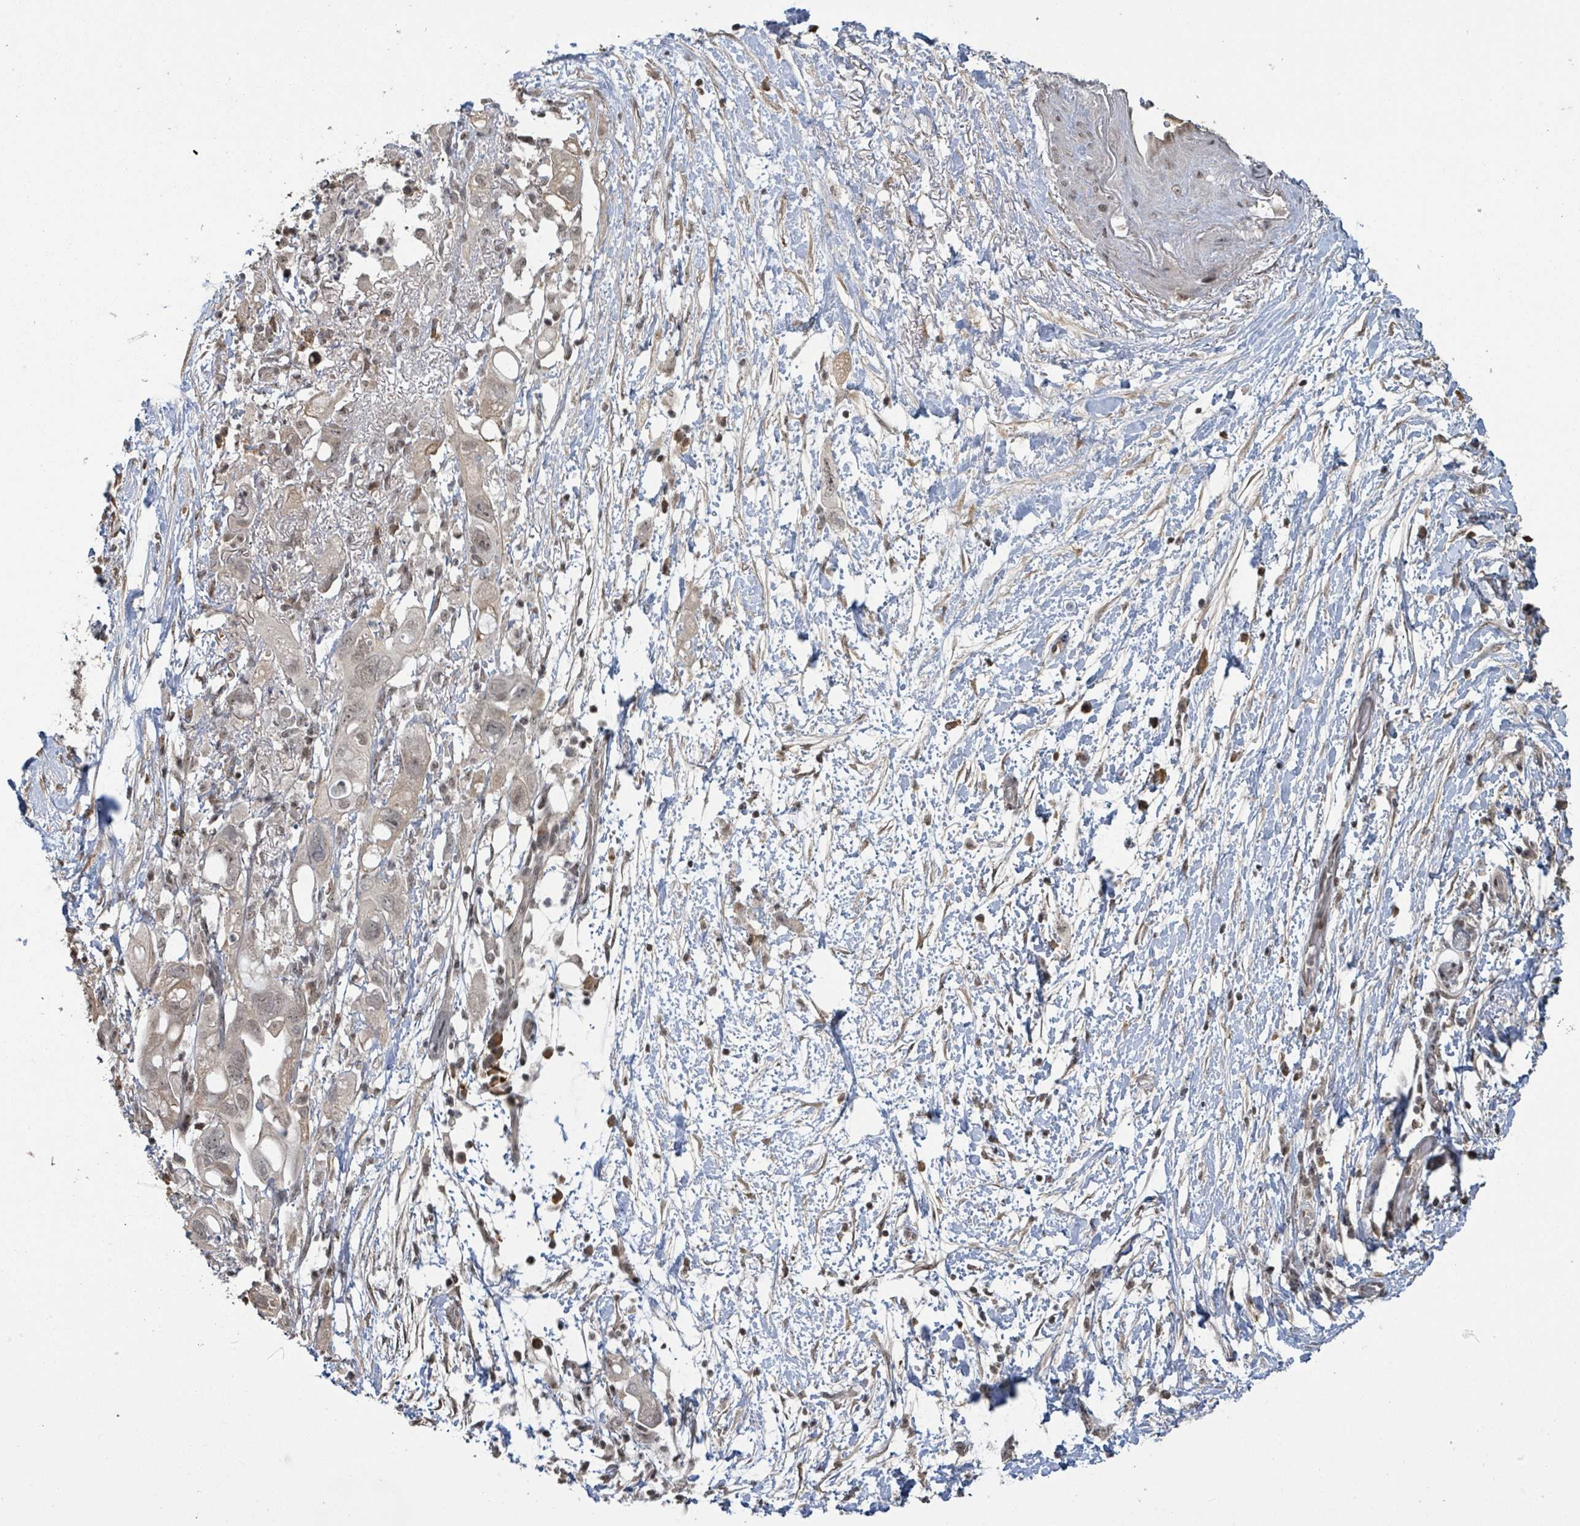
{"staining": {"intensity": "weak", "quantity": ">75%", "location": "cytoplasmic/membranous,nuclear"}, "tissue": "pancreatic cancer", "cell_type": "Tumor cells", "image_type": "cancer", "snomed": [{"axis": "morphology", "description": "Adenocarcinoma, NOS"}, {"axis": "topography", "description": "Pancreas"}], "caption": "Protein analysis of pancreatic cancer tissue demonstrates weak cytoplasmic/membranous and nuclear staining in about >75% of tumor cells.", "gene": "ZBTB14", "patient": {"sex": "female", "age": 72}}